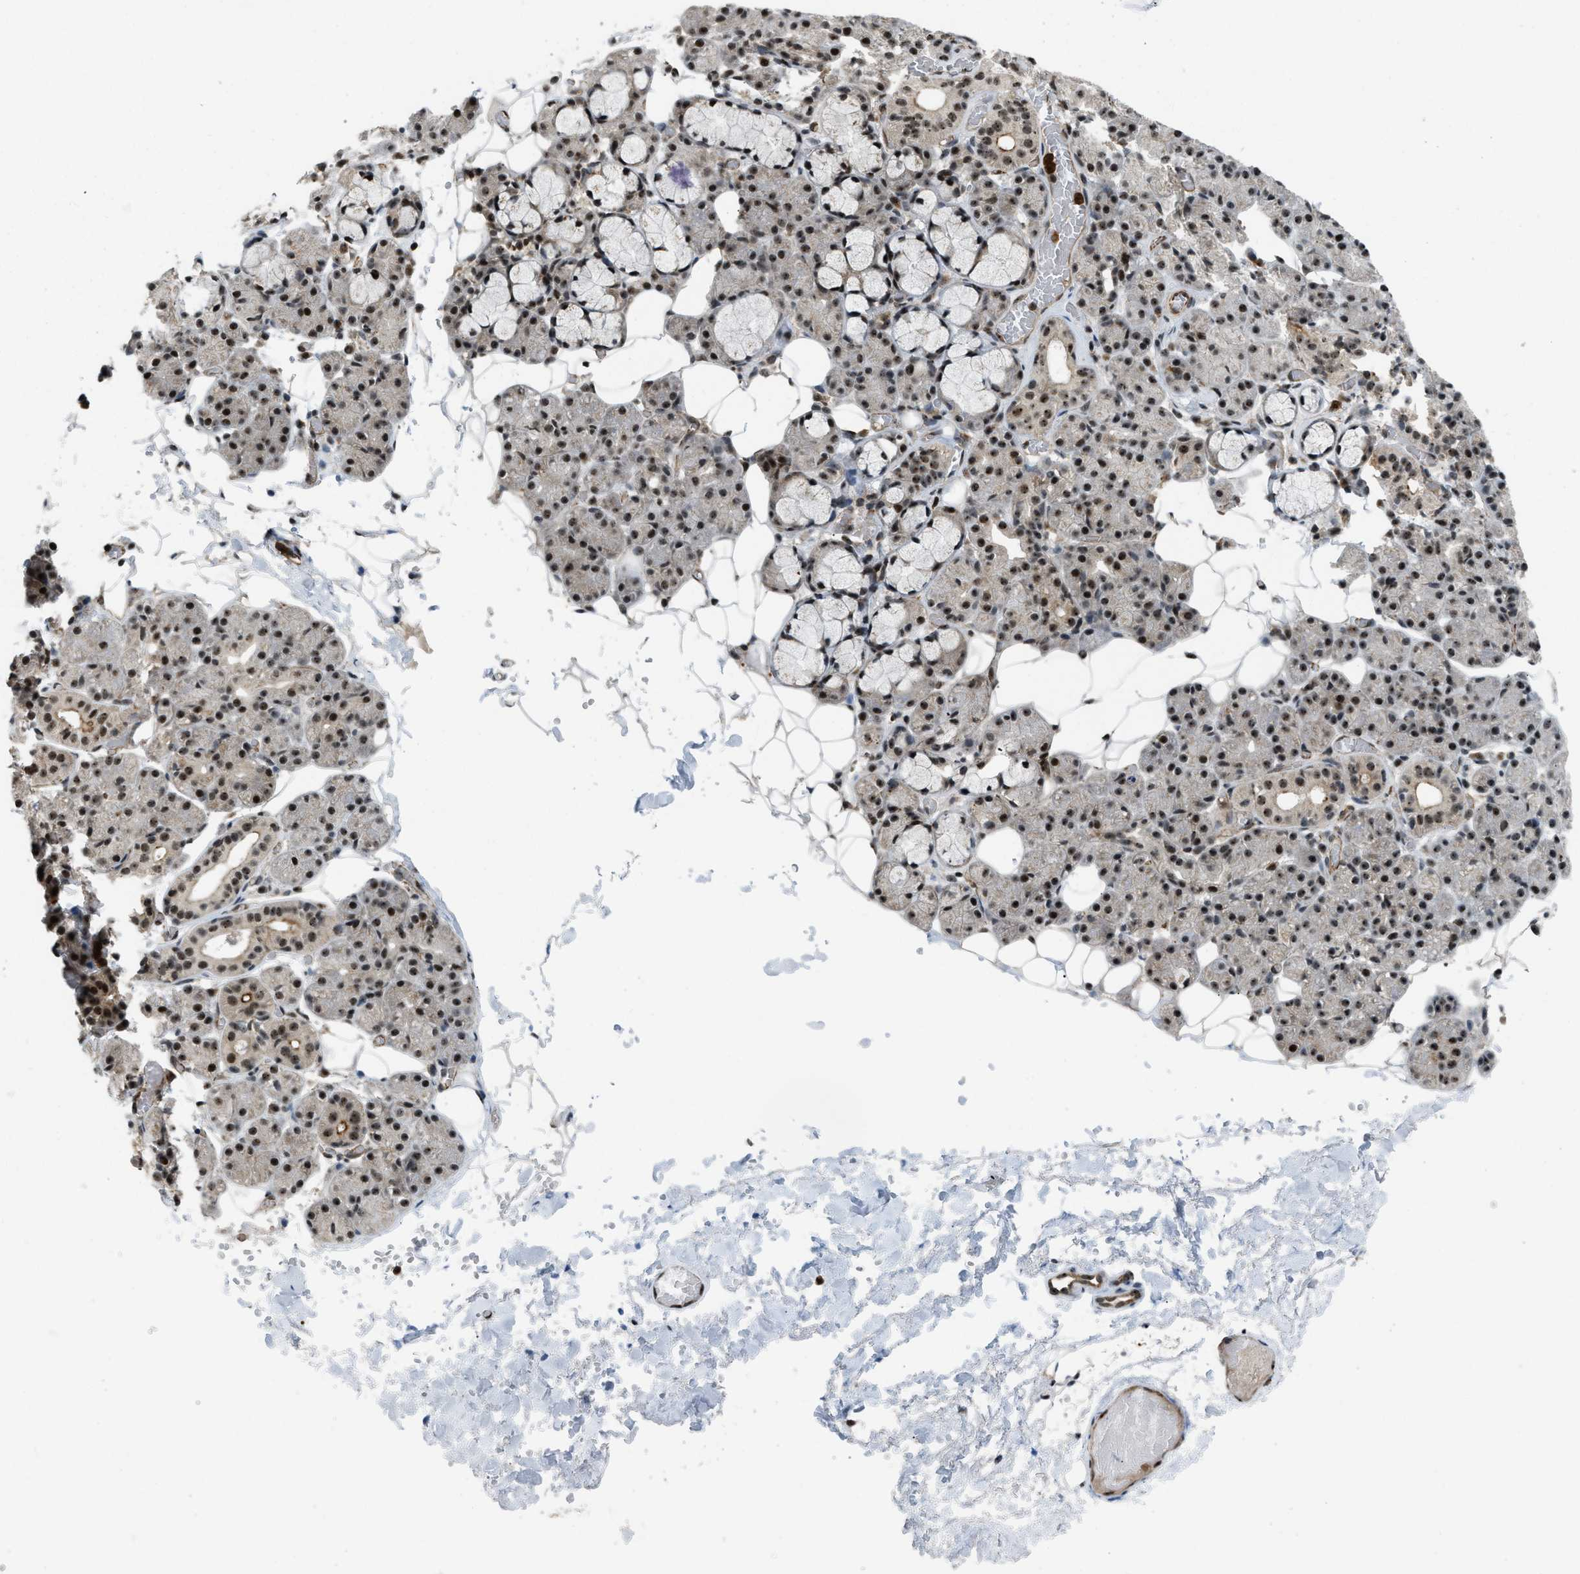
{"staining": {"intensity": "moderate", "quantity": ">75%", "location": "nuclear"}, "tissue": "salivary gland", "cell_type": "Glandular cells", "image_type": "normal", "snomed": [{"axis": "morphology", "description": "Normal tissue, NOS"}, {"axis": "topography", "description": "Salivary gland"}], "caption": "A histopathology image showing moderate nuclear expression in approximately >75% of glandular cells in benign salivary gland, as visualized by brown immunohistochemical staining.", "gene": "E2F1", "patient": {"sex": "male", "age": 63}}